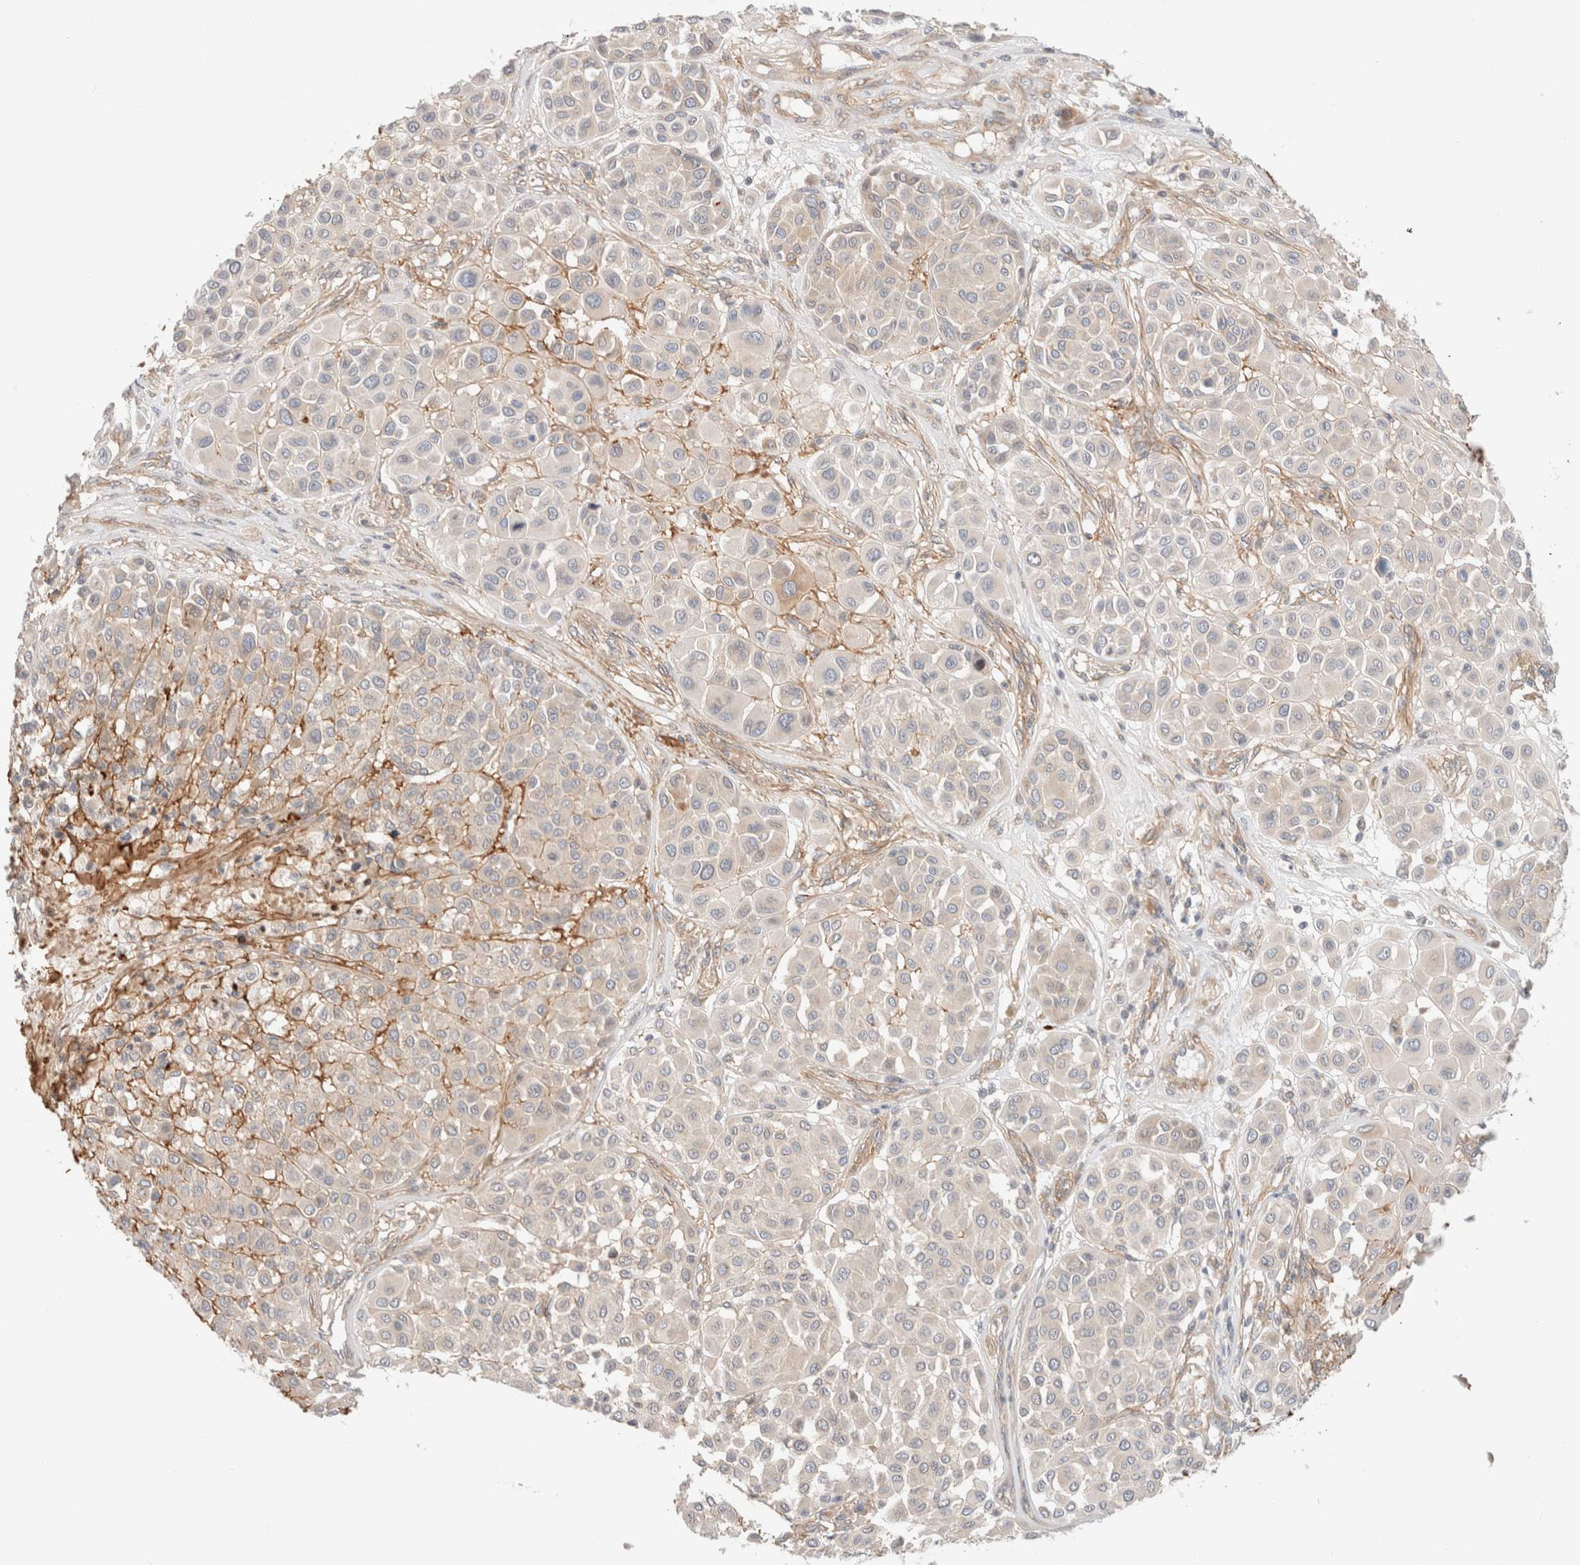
{"staining": {"intensity": "weak", "quantity": "<25%", "location": "cytoplasmic/membranous"}, "tissue": "melanoma", "cell_type": "Tumor cells", "image_type": "cancer", "snomed": [{"axis": "morphology", "description": "Malignant melanoma, Metastatic site"}, {"axis": "topography", "description": "Soft tissue"}], "caption": "Melanoma was stained to show a protein in brown. There is no significant positivity in tumor cells. (Stains: DAB (3,3'-diaminobenzidine) IHC with hematoxylin counter stain, Microscopy: brightfield microscopy at high magnification).", "gene": "MARK3", "patient": {"sex": "male", "age": 41}}